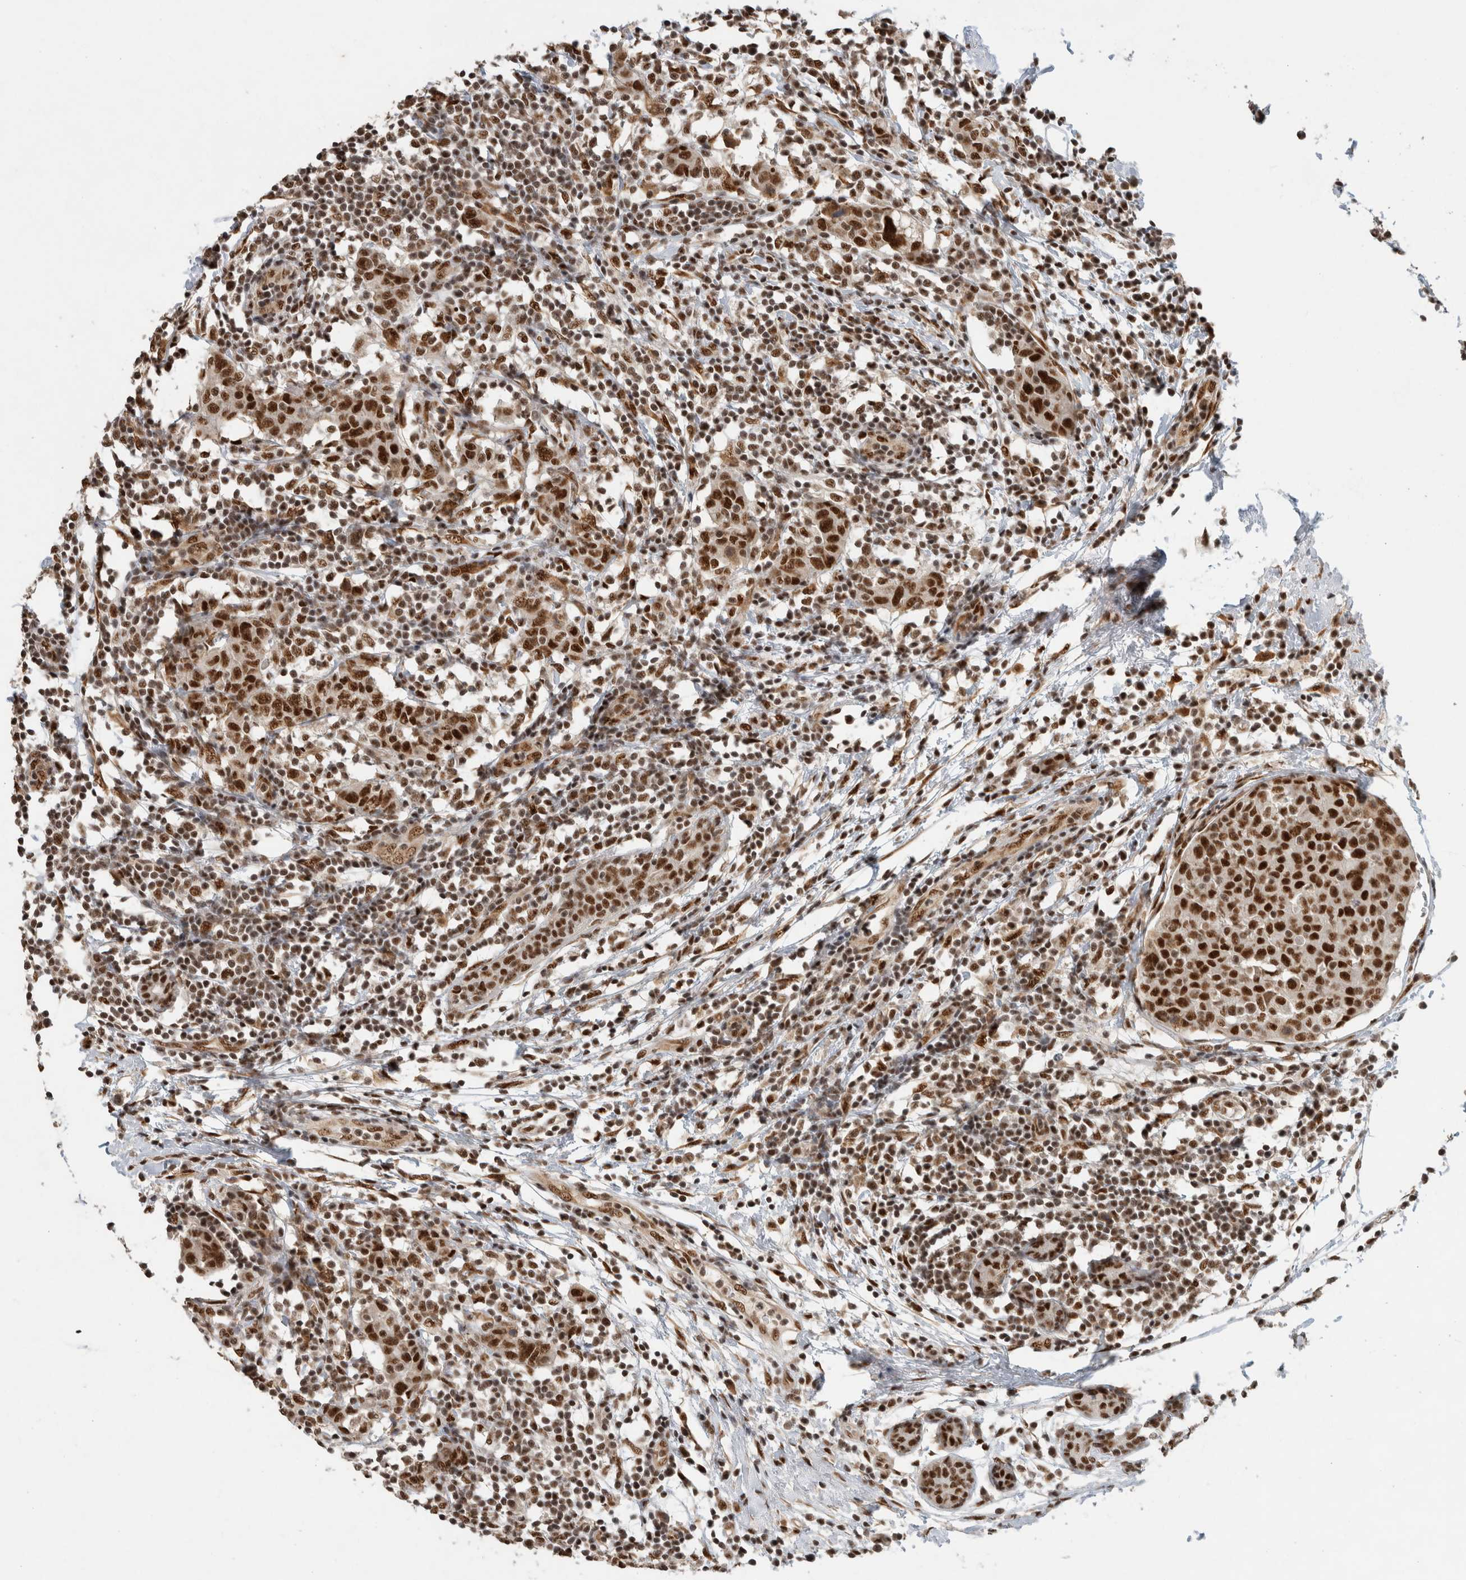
{"staining": {"intensity": "strong", "quantity": ">75%", "location": "nuclear"}, "tissue": "breast cancer", "cell_type": "Tumor cells", "image_type": "cancer", "snomed": [{"axis": "morphology", "description": "Normal tissue, NOS"}, {"axis": "morphology", "description": "Duct carcinoma"}, {"axis": "topography", "description": "Breast"}], "caption": "Human intraductal carcinoma (breast) stained for a protein (brown) shows strong nuclear positive positivity in approximately >75% of tumor cells.", "gene": "DDX42", "patient": {"sex": "female", "age": 37}}